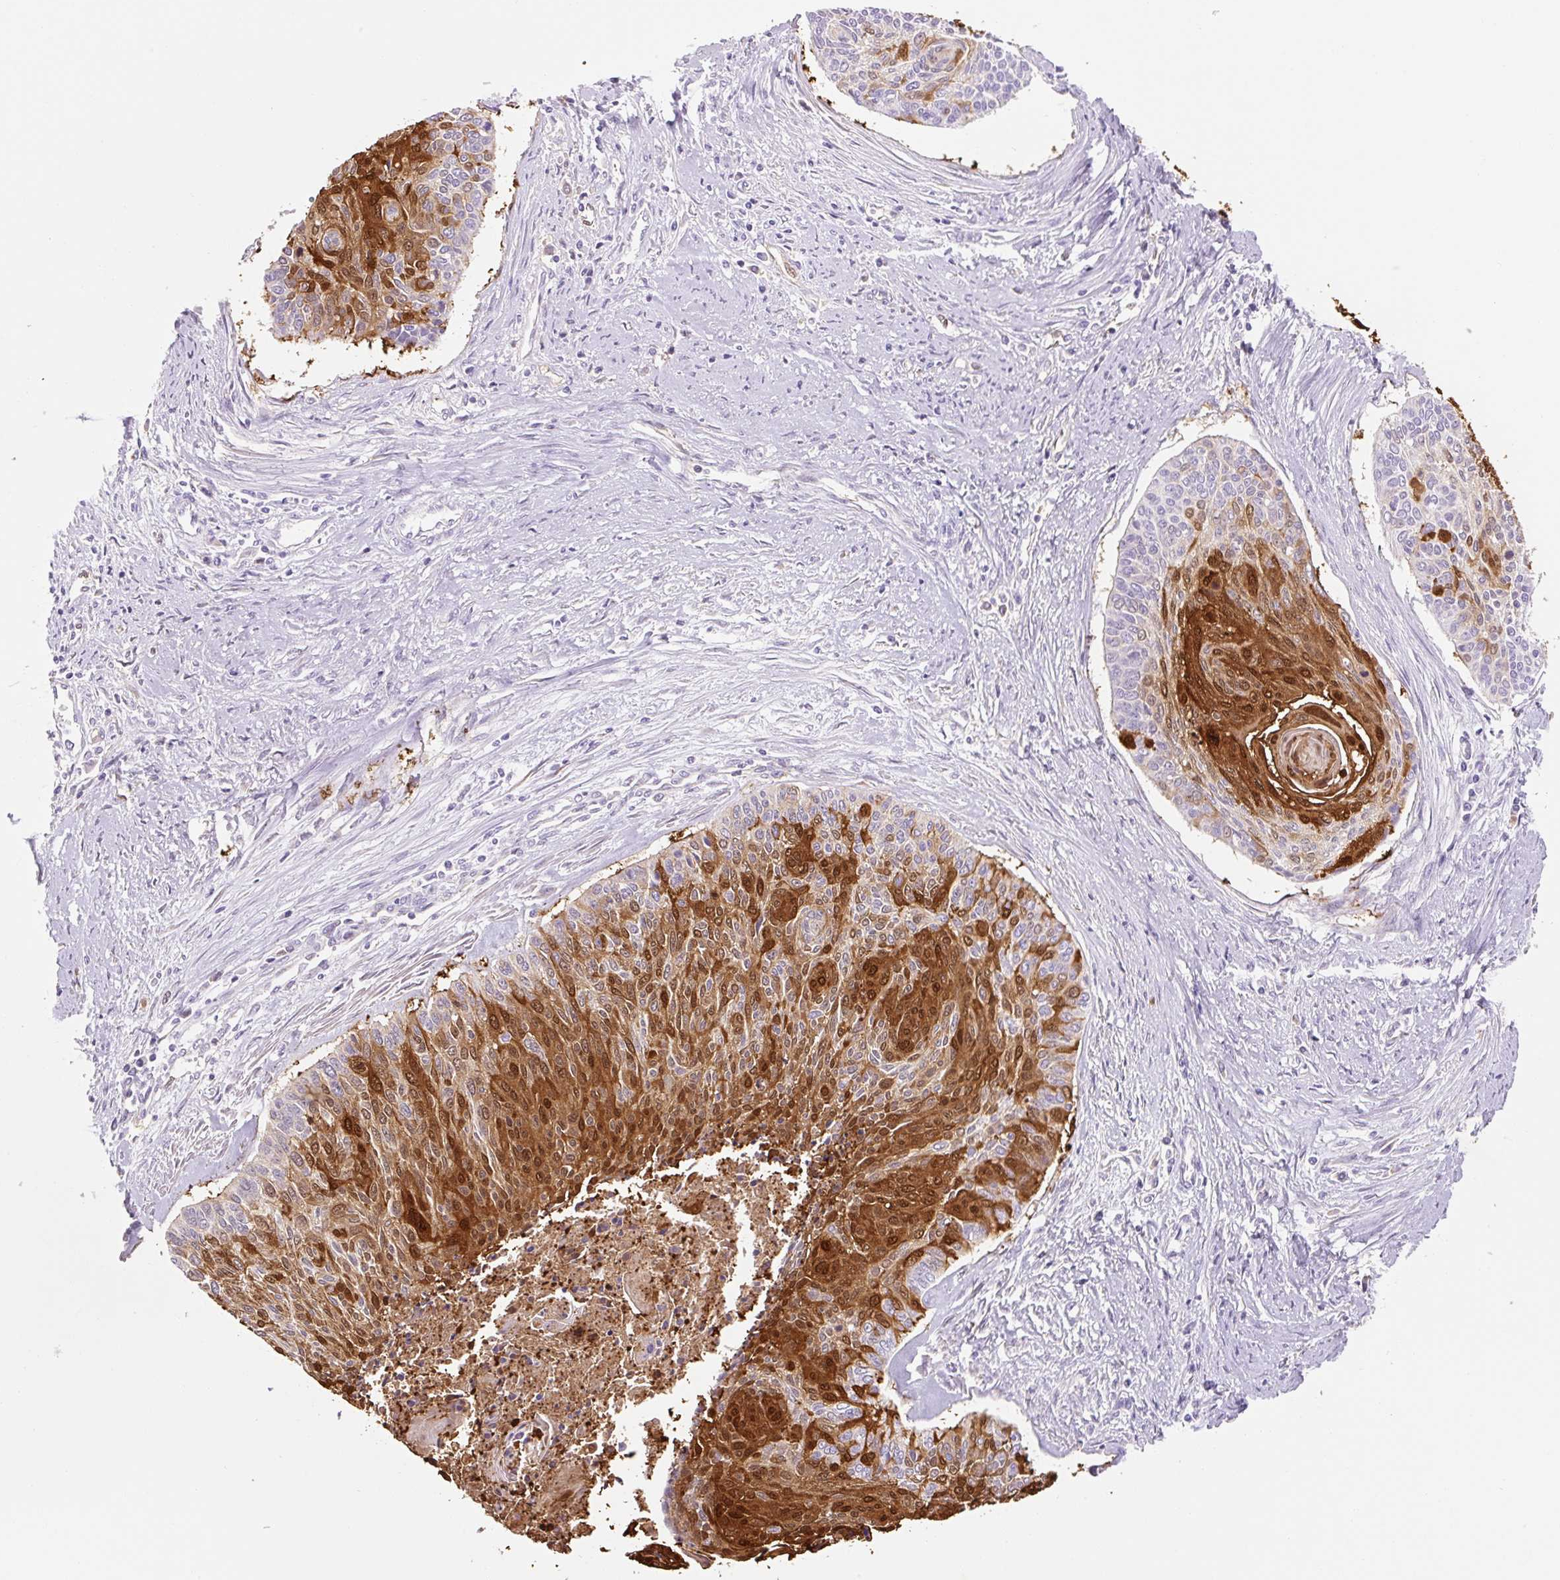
{"staining": {"intensity": "strong", "quantity": "25%-75%", "location": "cytoplasmic/membranous,nuclear"}, "tissue": "cervical cancer", "cell_type": "Tumor cells", "image_type": "cancer", "snomed": [{"axis": "morphology", "description": "Squamous cell carcinoma, NOS"}, {"axis": "topography", "description": "Cervix"}], "caption": "The image demonstrates staining of cervical squamous cell carcinoma, revealing strong cytoplasmic/membranous and nuclear protein expression (brown color) within tumor cells.", "gene": "FABP5", "patient": {"sex": "female", "age": 55}}